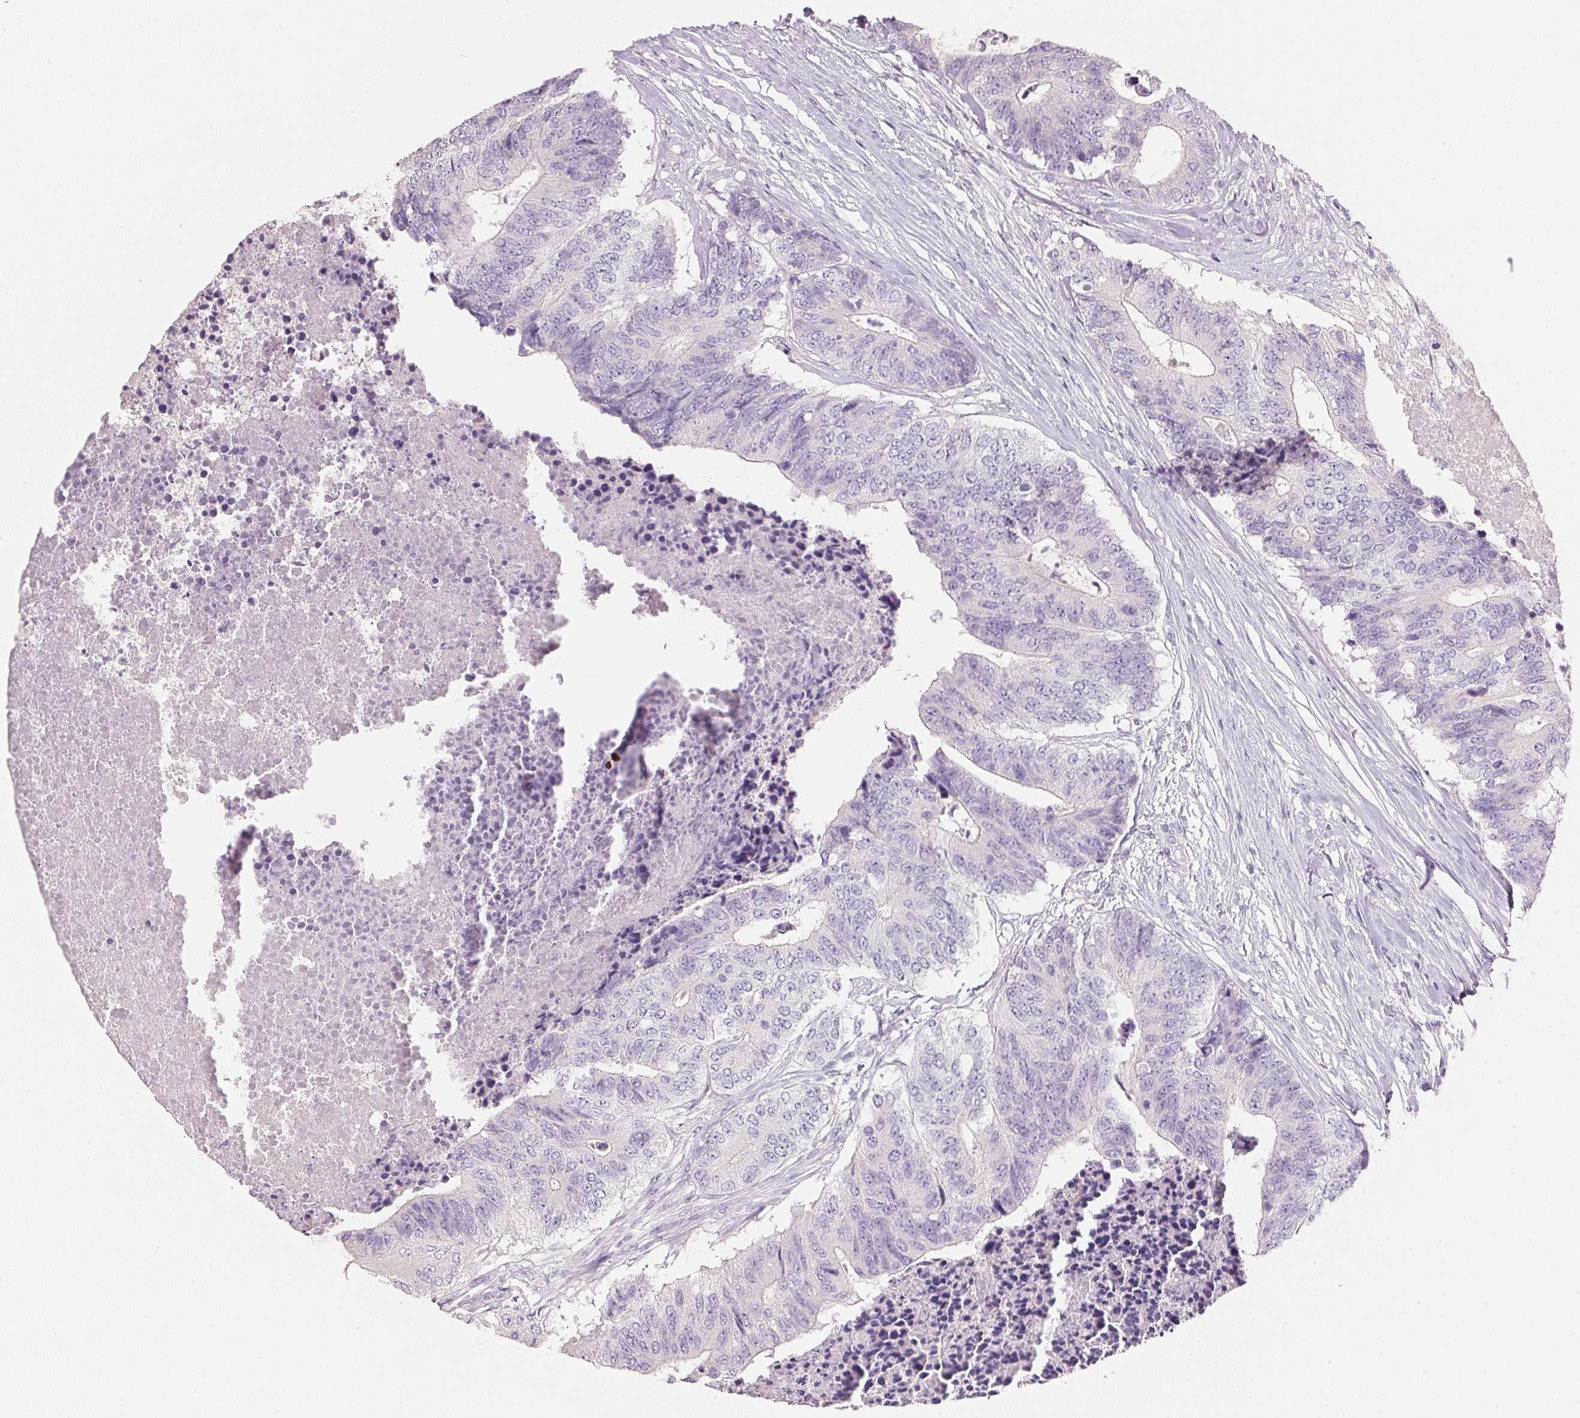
{"staining": {"intensity": "negative", "quantity": "none", "location": "none"}, "tissue": "colorectal cancer", "cell_type": "Tumor cells", "image_type": "cancer", "snomed": [{"axis": "morphology", "description": "Adenocarcinoma, NOS"}, {"axis": "topography", "description": "Colon"}], "caption": "This is a photomicrograph of immunohistochemistry staining of colorectal cancer, which shows no staining in tumor cells.", "gene": "HSD17B1", "patient": {"sex": "female", "age": 67}}